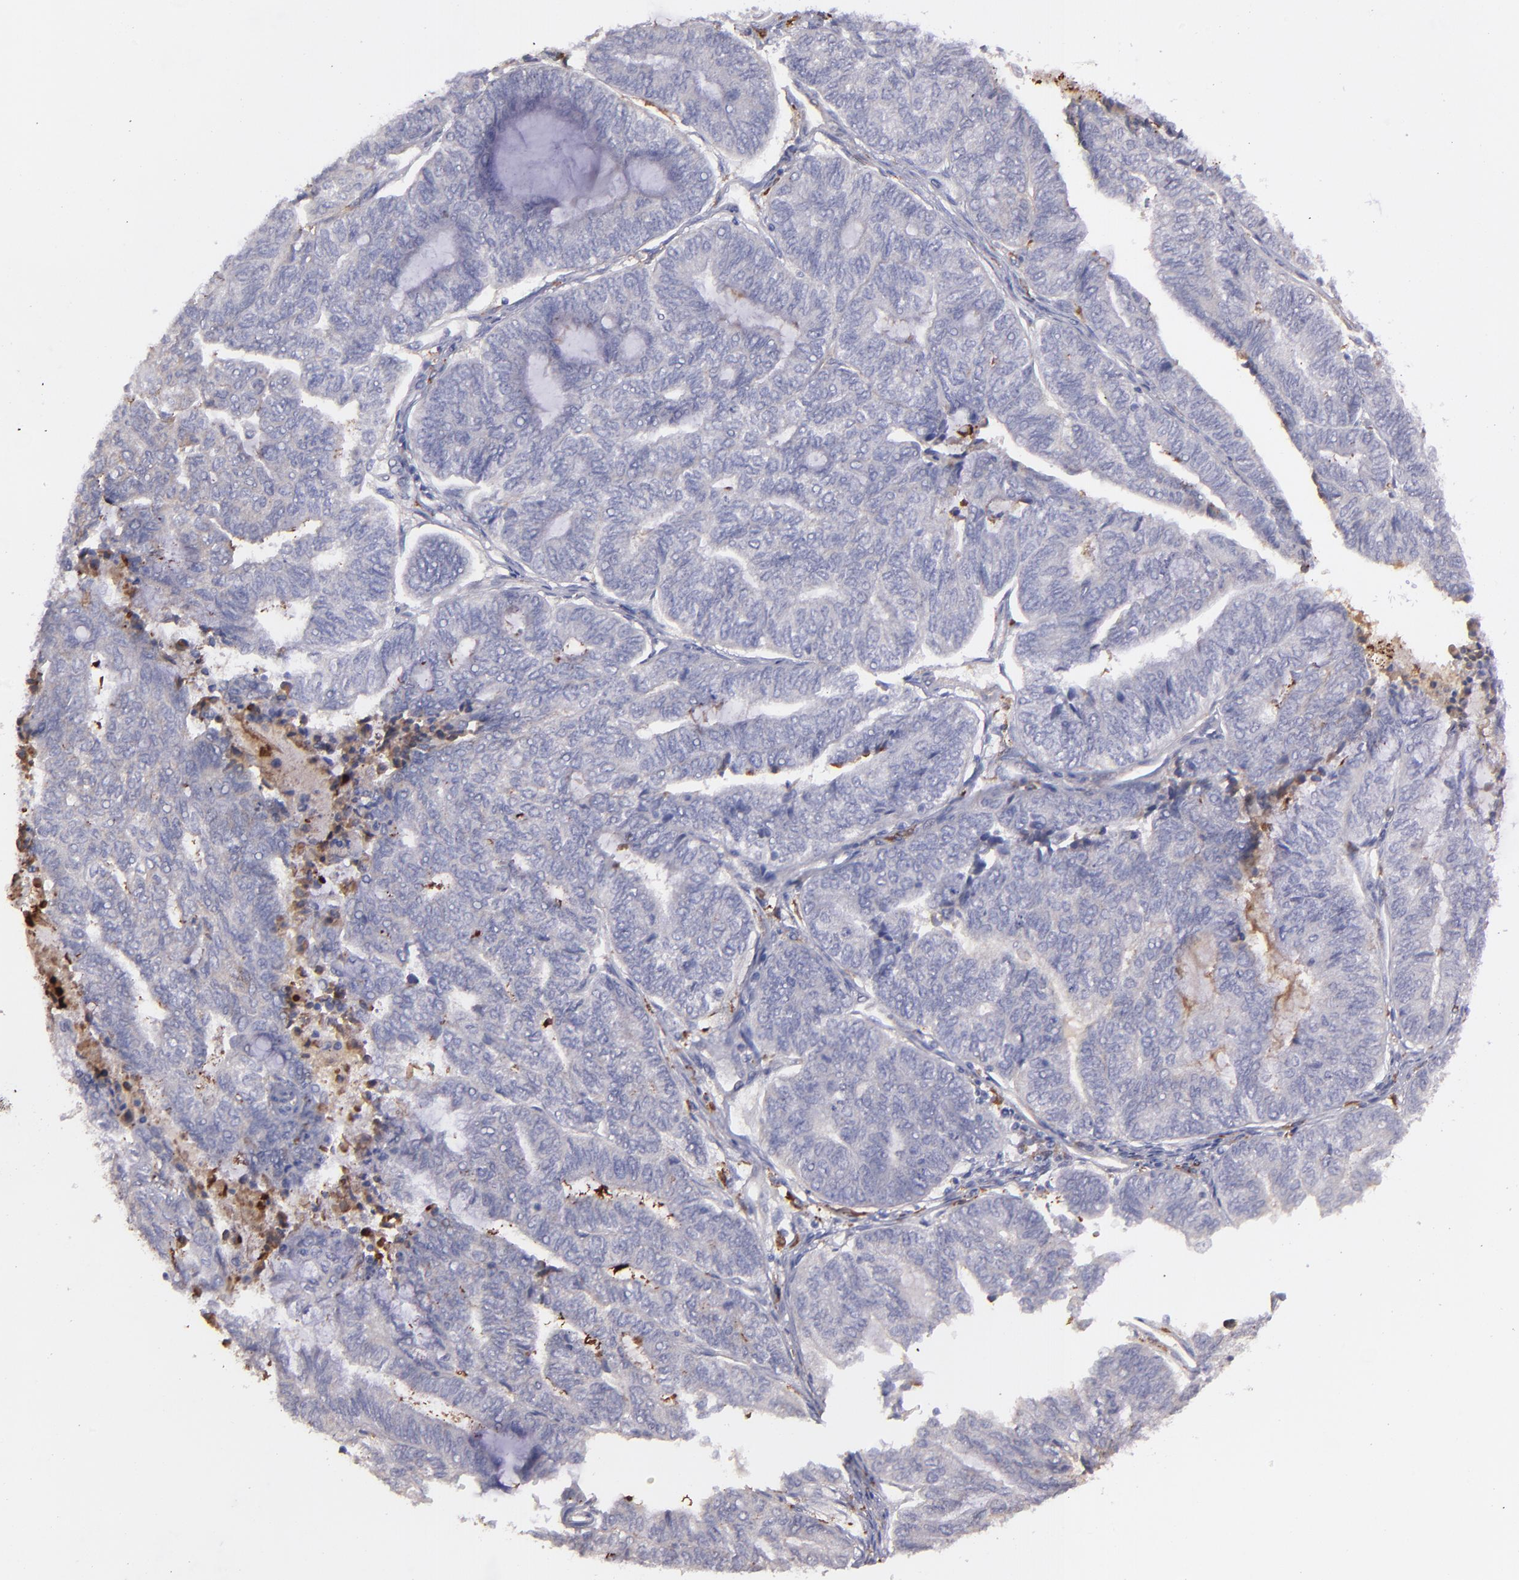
{"staining": {"intensity": "weak", "quantity": "<25%", "location": "cytoplasmic/membranous"}, "tissue": "endometrial cancer", "cell_type": "Tumor cells", "image_type": "cancer", "snomed": [{"axis": "morphology", "description": "Adenocarcinoma, NOS"}, {"axis": "topography", "description": "Uterus"}, {"axis": "topography", "description": "Endometrium"}], "caption": "An image of human endometrial cancer is negative for staining in tumor cells. (Brightfield microscopy of DAB IHC at high magnification).", "gene": "C1QA", "patient": {"sex": "female", "age": 70}}